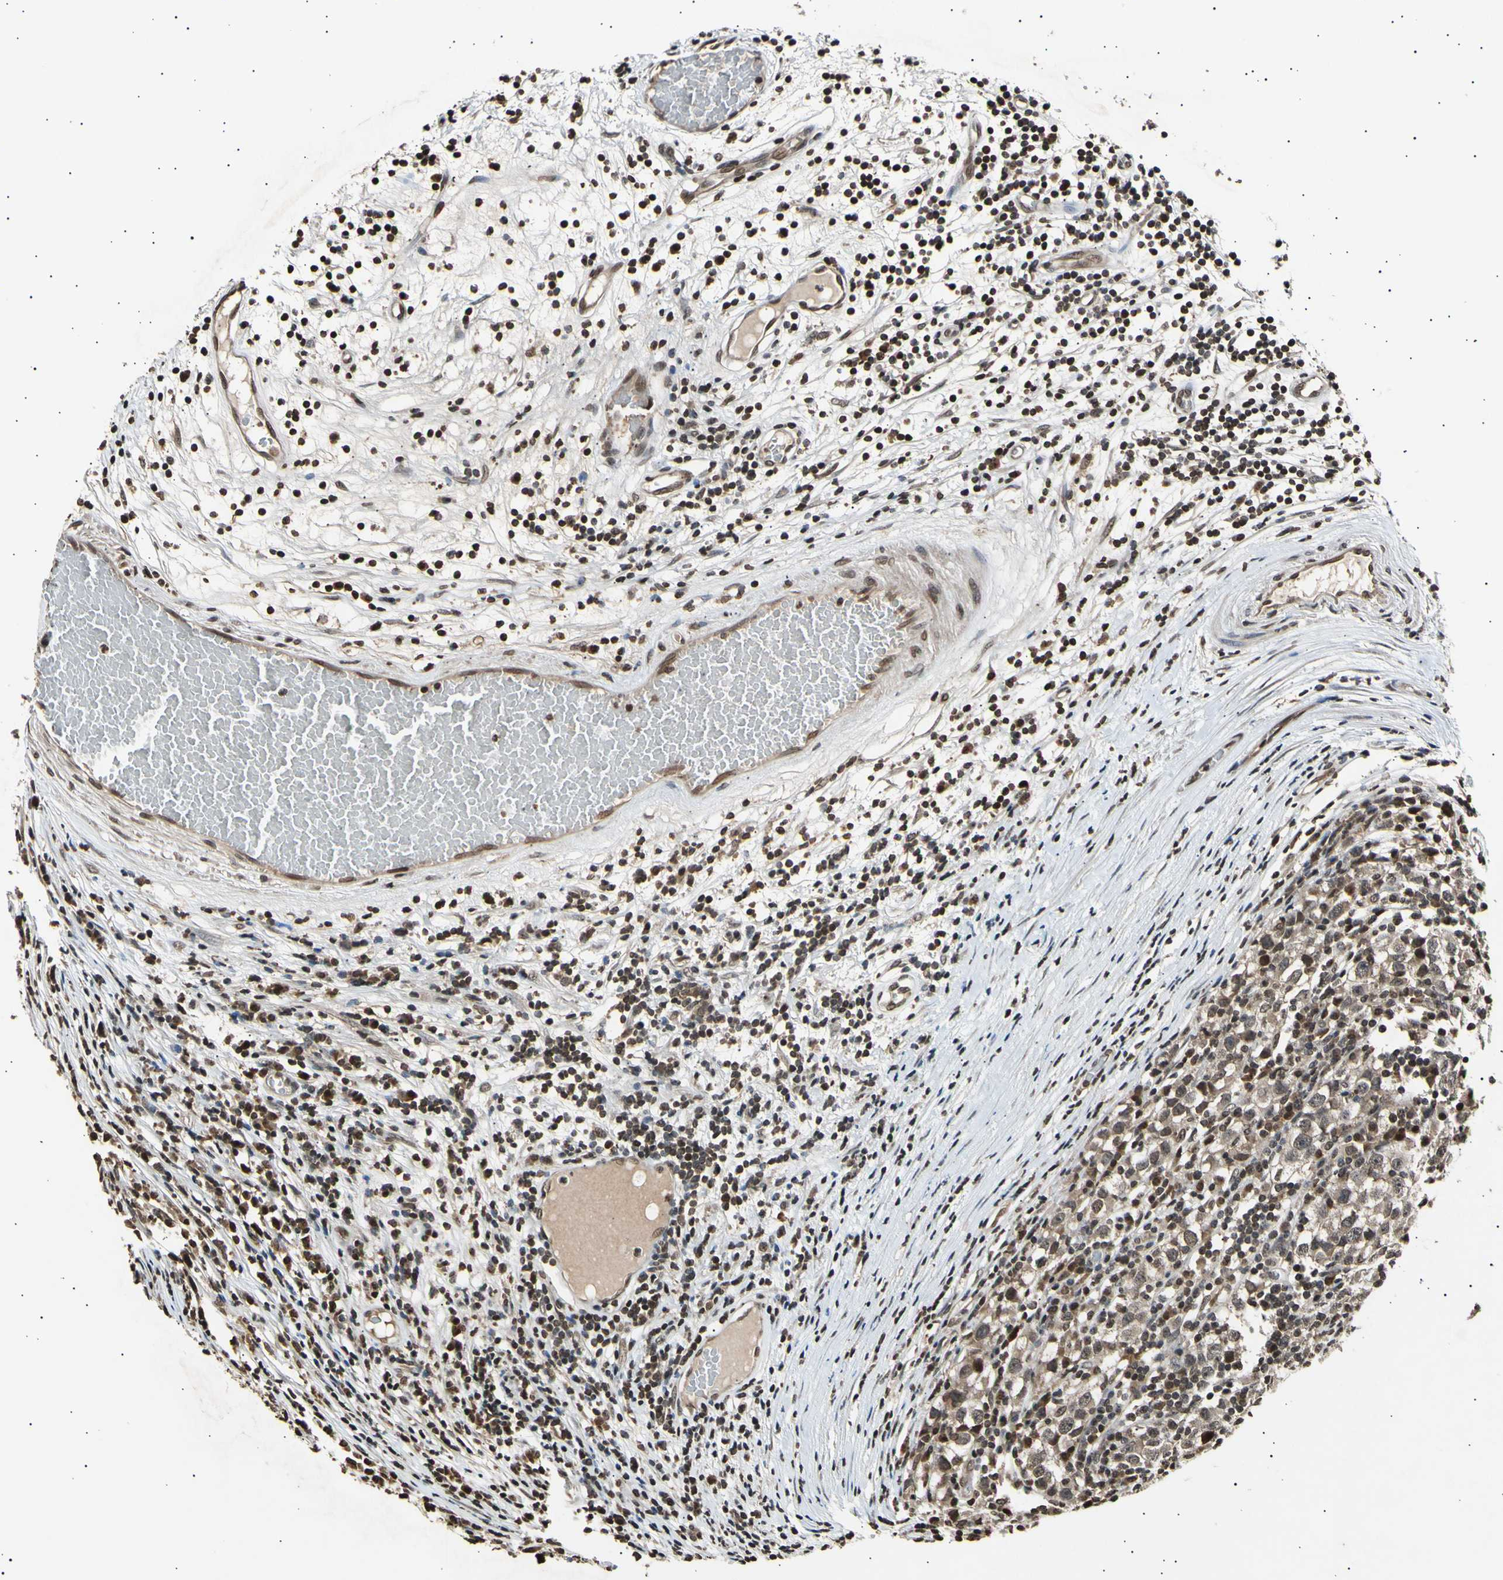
{"staining": {"intensity": "moderate", "quantity": ">75%", "location": "cytoplasmic/membranous,nuclear"}, "tissue": "testis cancer", "cell_type": "Tumor cells", "image_type": "cancer", "snomed": [{"axis": "morphology", "description": "Seminoma, NOS"}, {"axis": "topography", "description": "Testis"}], "caption": "A brown stain shows moderate cytoplasmic/membranous and nuclear positivity of a protein in seminoma (testis) tumor cells. (Brightfield microscopy of DAB IHC at high magnification).", "gene": "ANAPC7", "patient": {"sex": "male", "age": 65}}